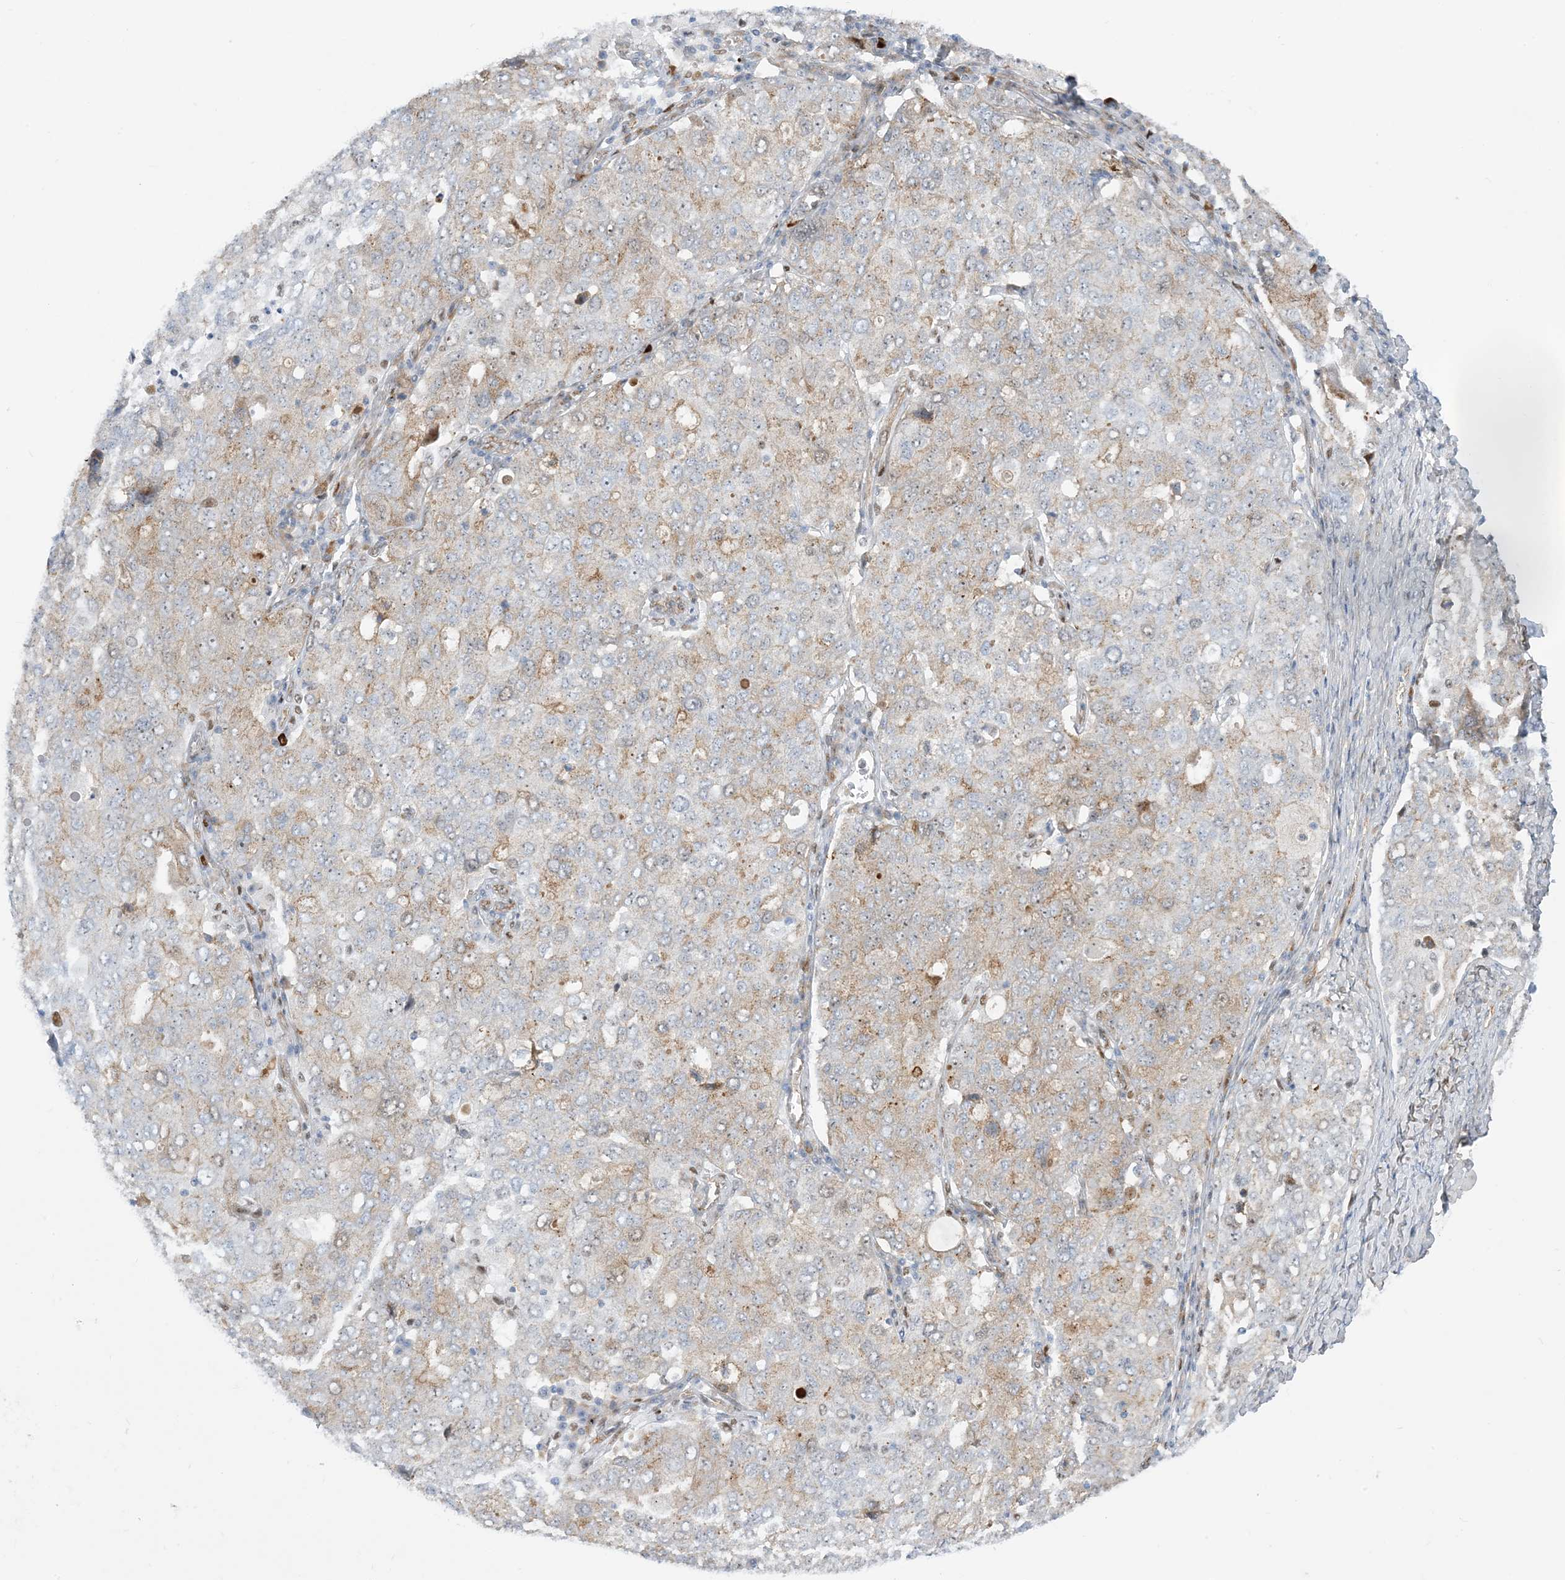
{"staining": {"intensity": "moderate", "quantity": "25%-75%", "location": "cytoplasmic/membranous,nuclear"}, "tissue": "ovarian cancer", "cell_type": "Tumor cells", "image_type": "cancer", "snomed": [{"axis": "morphology", "description": "Carcinoma, endometroid"}, {"axis": "topography", "description": "Ovary"}], "caption": "Protein analysis of ovarian endometroid carcinoma tissue demonstrates moderate cytoplasmic/membranous and nuclear staining in about 25%-75% of tumor cells.", "gene": "MARS2", "patient": {"sex": "female", "age": 62}}